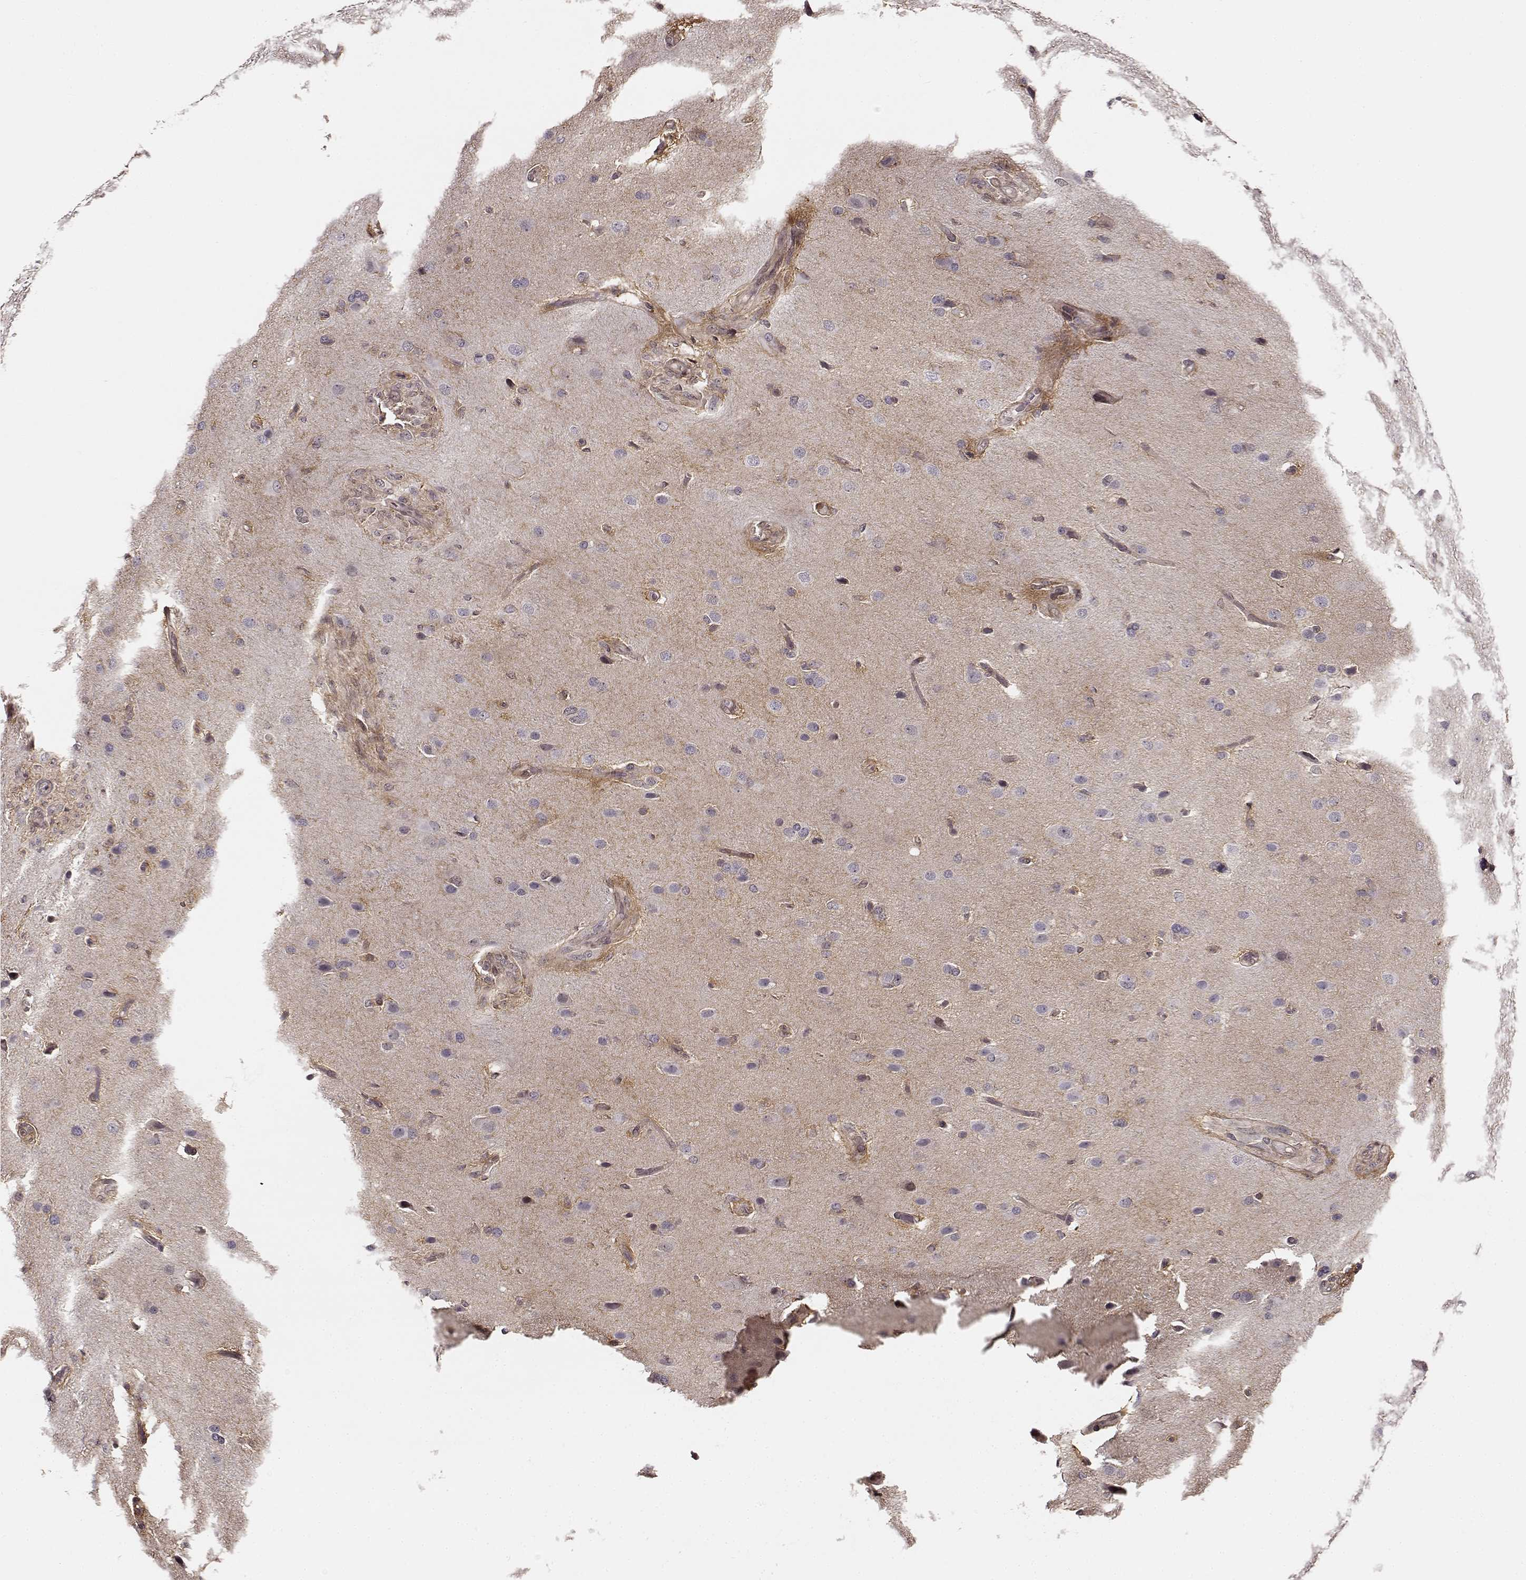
{"staining": {"intensity": "negative", "quantity": "none", "location": "none"}, "tissue": "glioma", "cell_type": "Tumor cells", "image_type": "cancer", "snomed": [{"axis": "morphology", "description": "Glioma, malignant, High grade"}, {"axis": "topography", "description": "Brain"}], "caption": "Immunohistochemistry (IHC) of human malignant glioma (high-grade) demonstrates no positivity in tumor cells. (DAB (3,3'-diaminobenzidine) IHC, high magnification).", "gene": "MFSD1", "patient": {"sex": "male", "age": 68}}